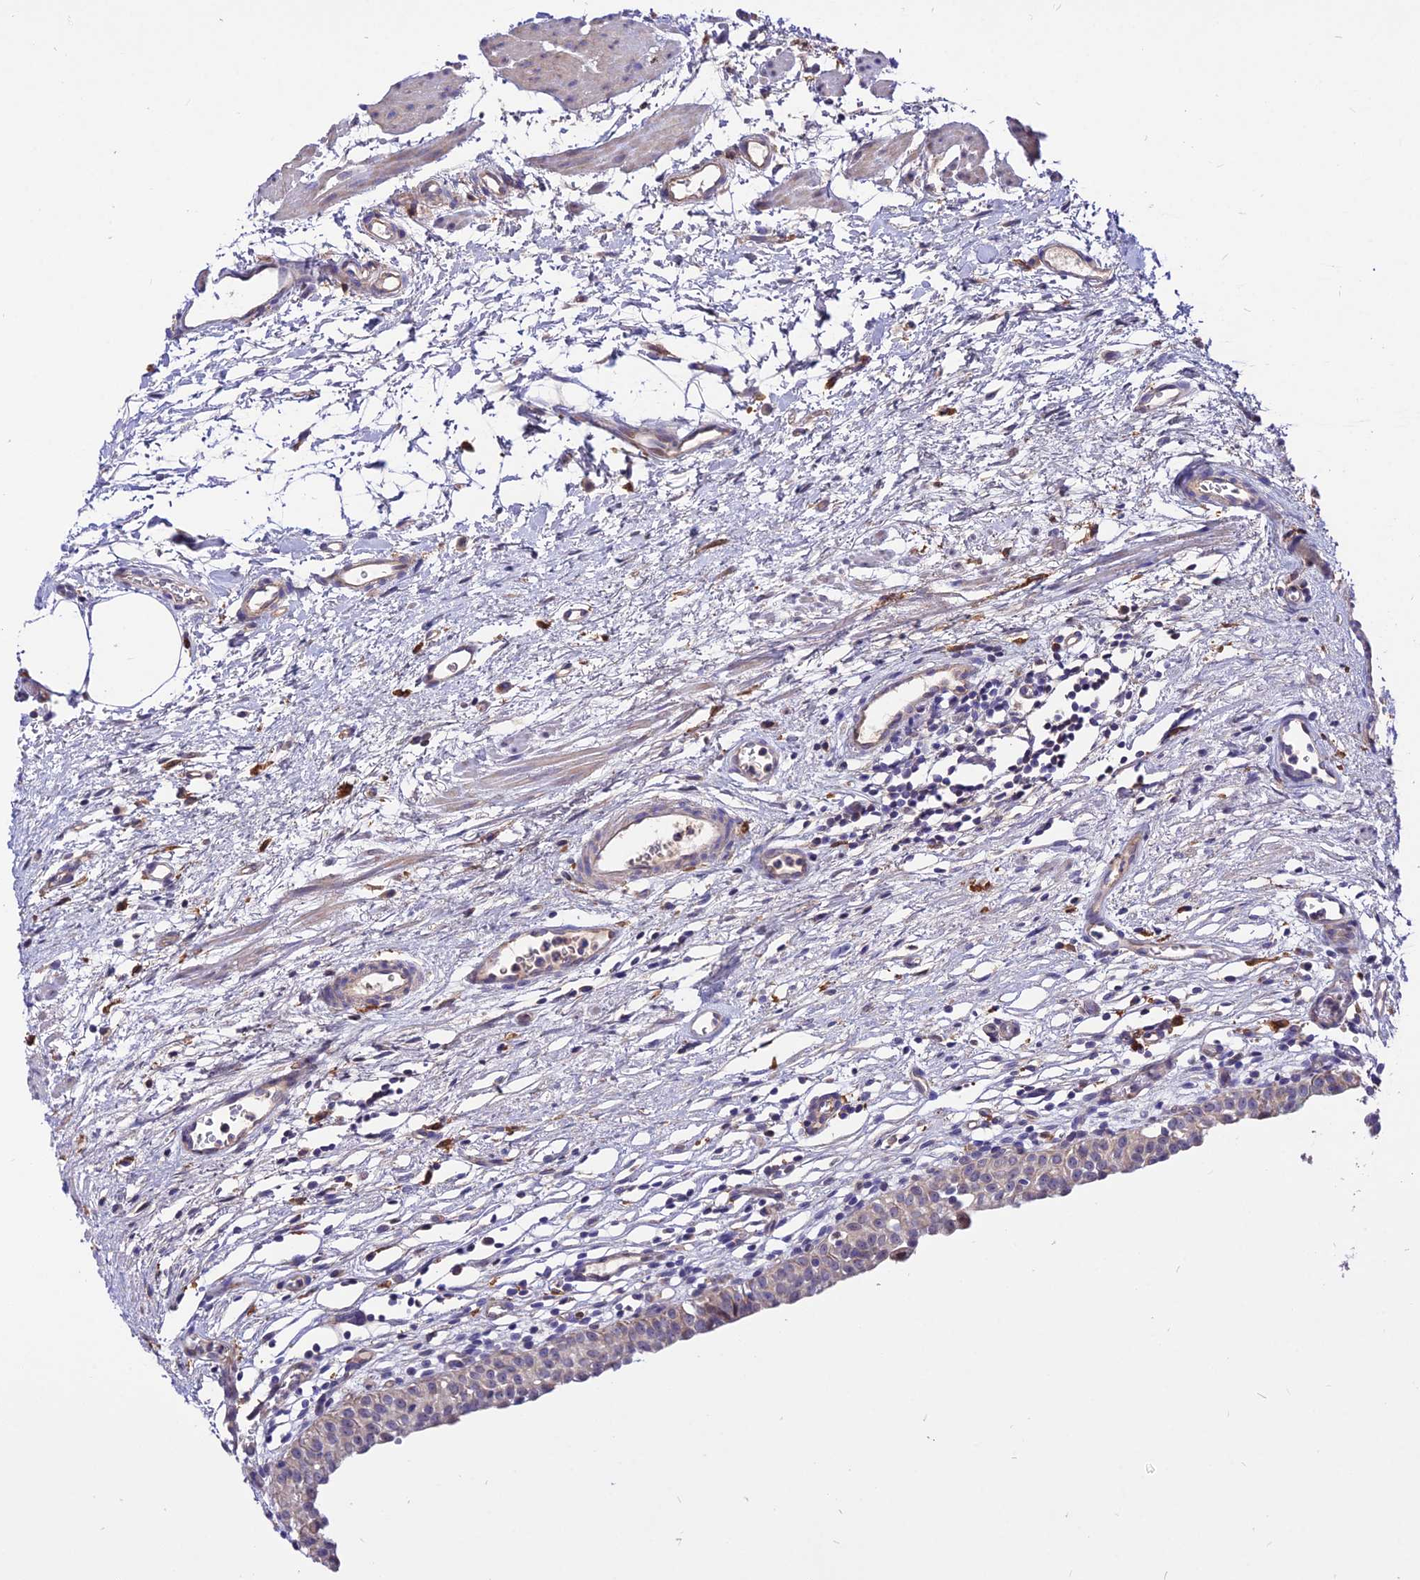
{"staining": {"intensity": "weak", "quantity": "25%-75%", "location": "cytoplasmic/membranous"}, "tissue": "urinary bladder", "cell_type": "Urothelial cells", "image_type": "normal", "snomed": [{"axis": "morphology", "description": "Normal tissue, NOS"}, {"axis": "morphology", "description": "Urothelial carcinoma, High grade"}, {"axis": "topography", "description": "Urinary bladder"}], "caption": "Immunohistochemical staining of unremarkable urinary bladder exhibits weak cytoplasmic/membranous protein staining in about 25%-75% of urothelial cells.", "gene": "CDC37L1", "patient": {"sex": "female", "age": 60}}